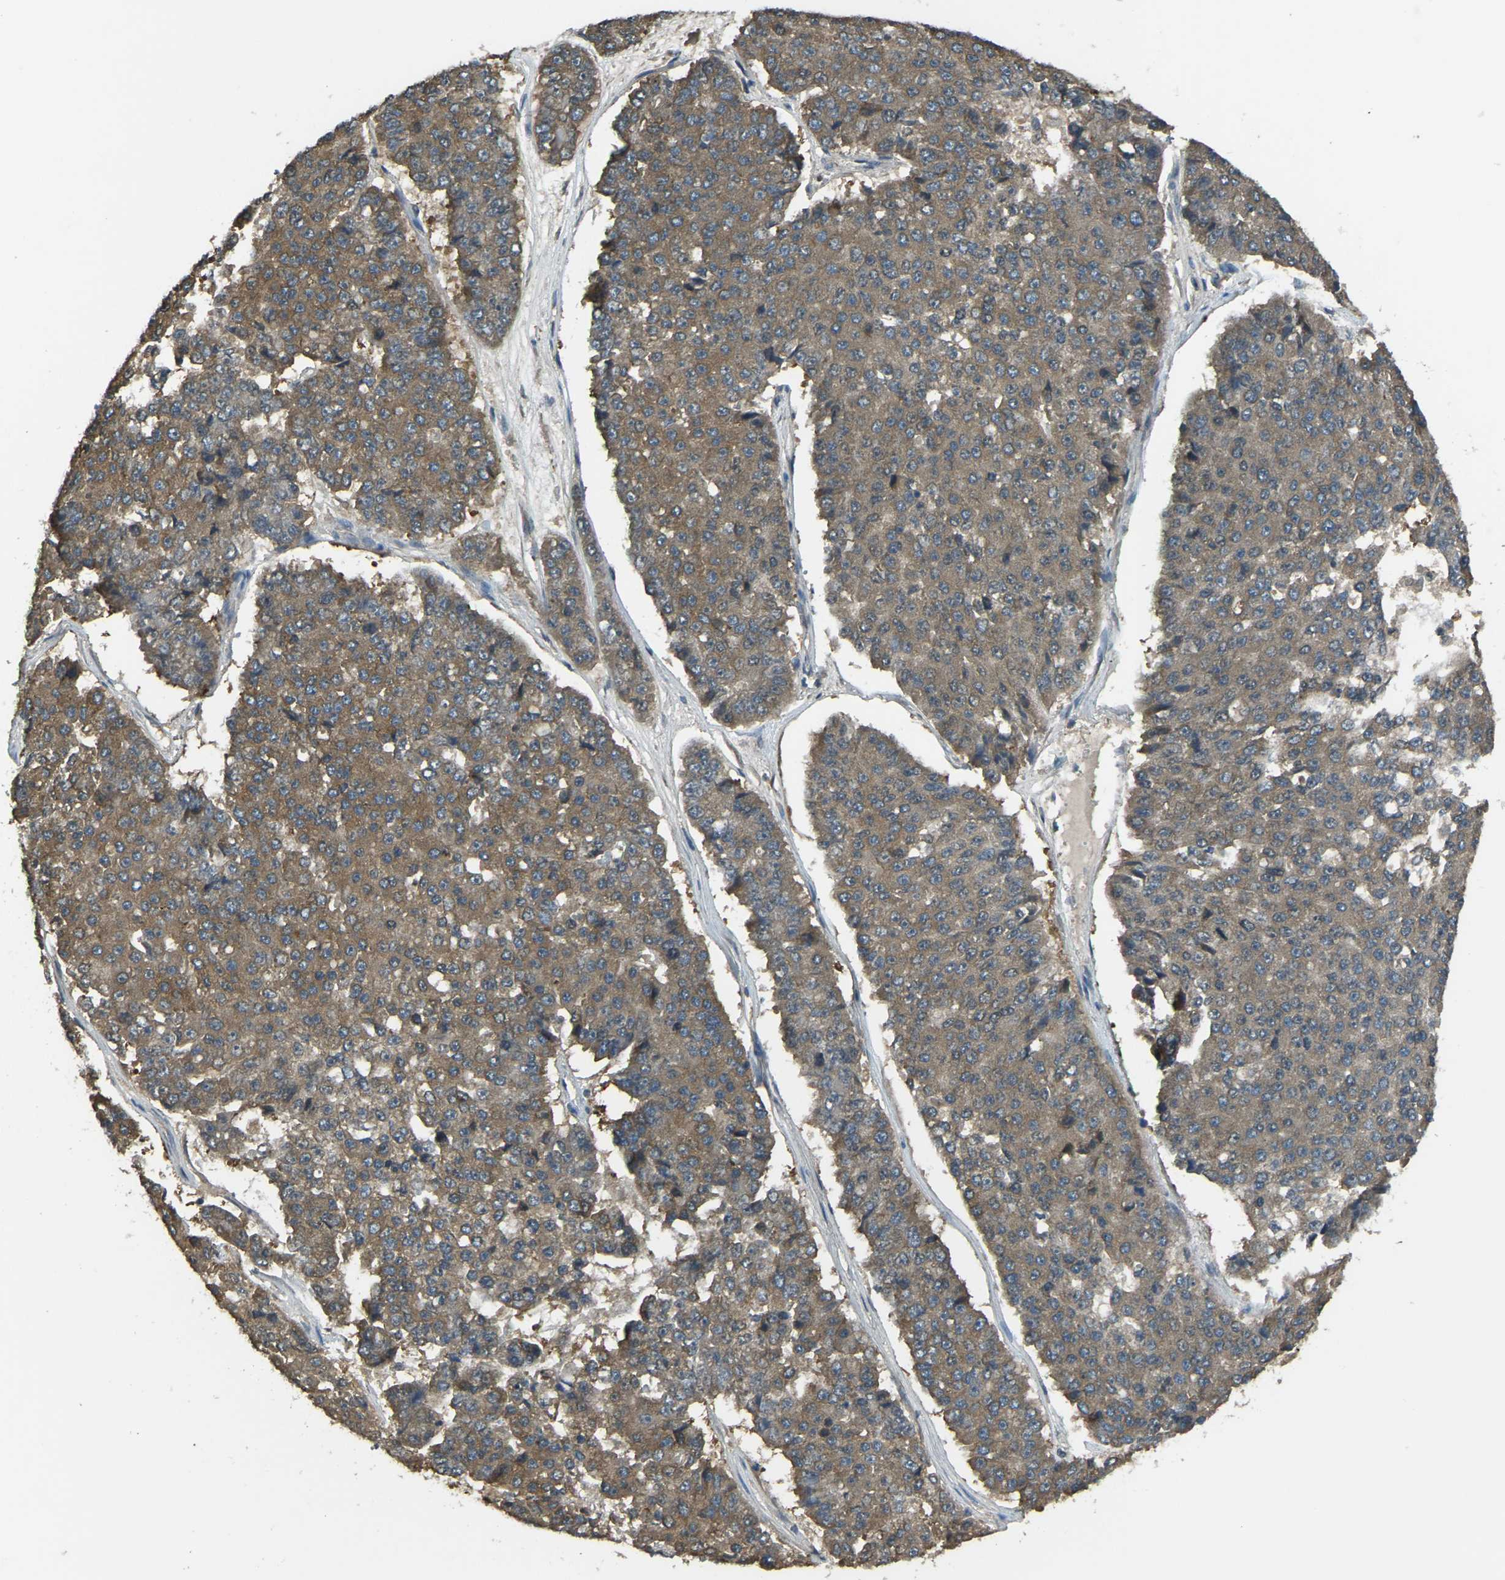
{"staining": {"intensity": "moderate", "quantity": ">75%", "location": "cytoplasmic/membranous"}, "tissue": "pancreatic cancer", "cell_type": "Tumor cells", "image_type": "cancer", "snomed": [{"axis": "morphology", "description": "Adenocarcinoma, NOS"}, {"axis": "topography", "description": "Pancreas"}], "caption": "Human pancreatic cancer (adenocarcinoma) stained for a protein (brown) exhibits moderate cytoplasmic/membranous positive expression in about >75% of tumor cells.", "gene": "AIMP1", "patient": {"sex": "male", "age": 50}}